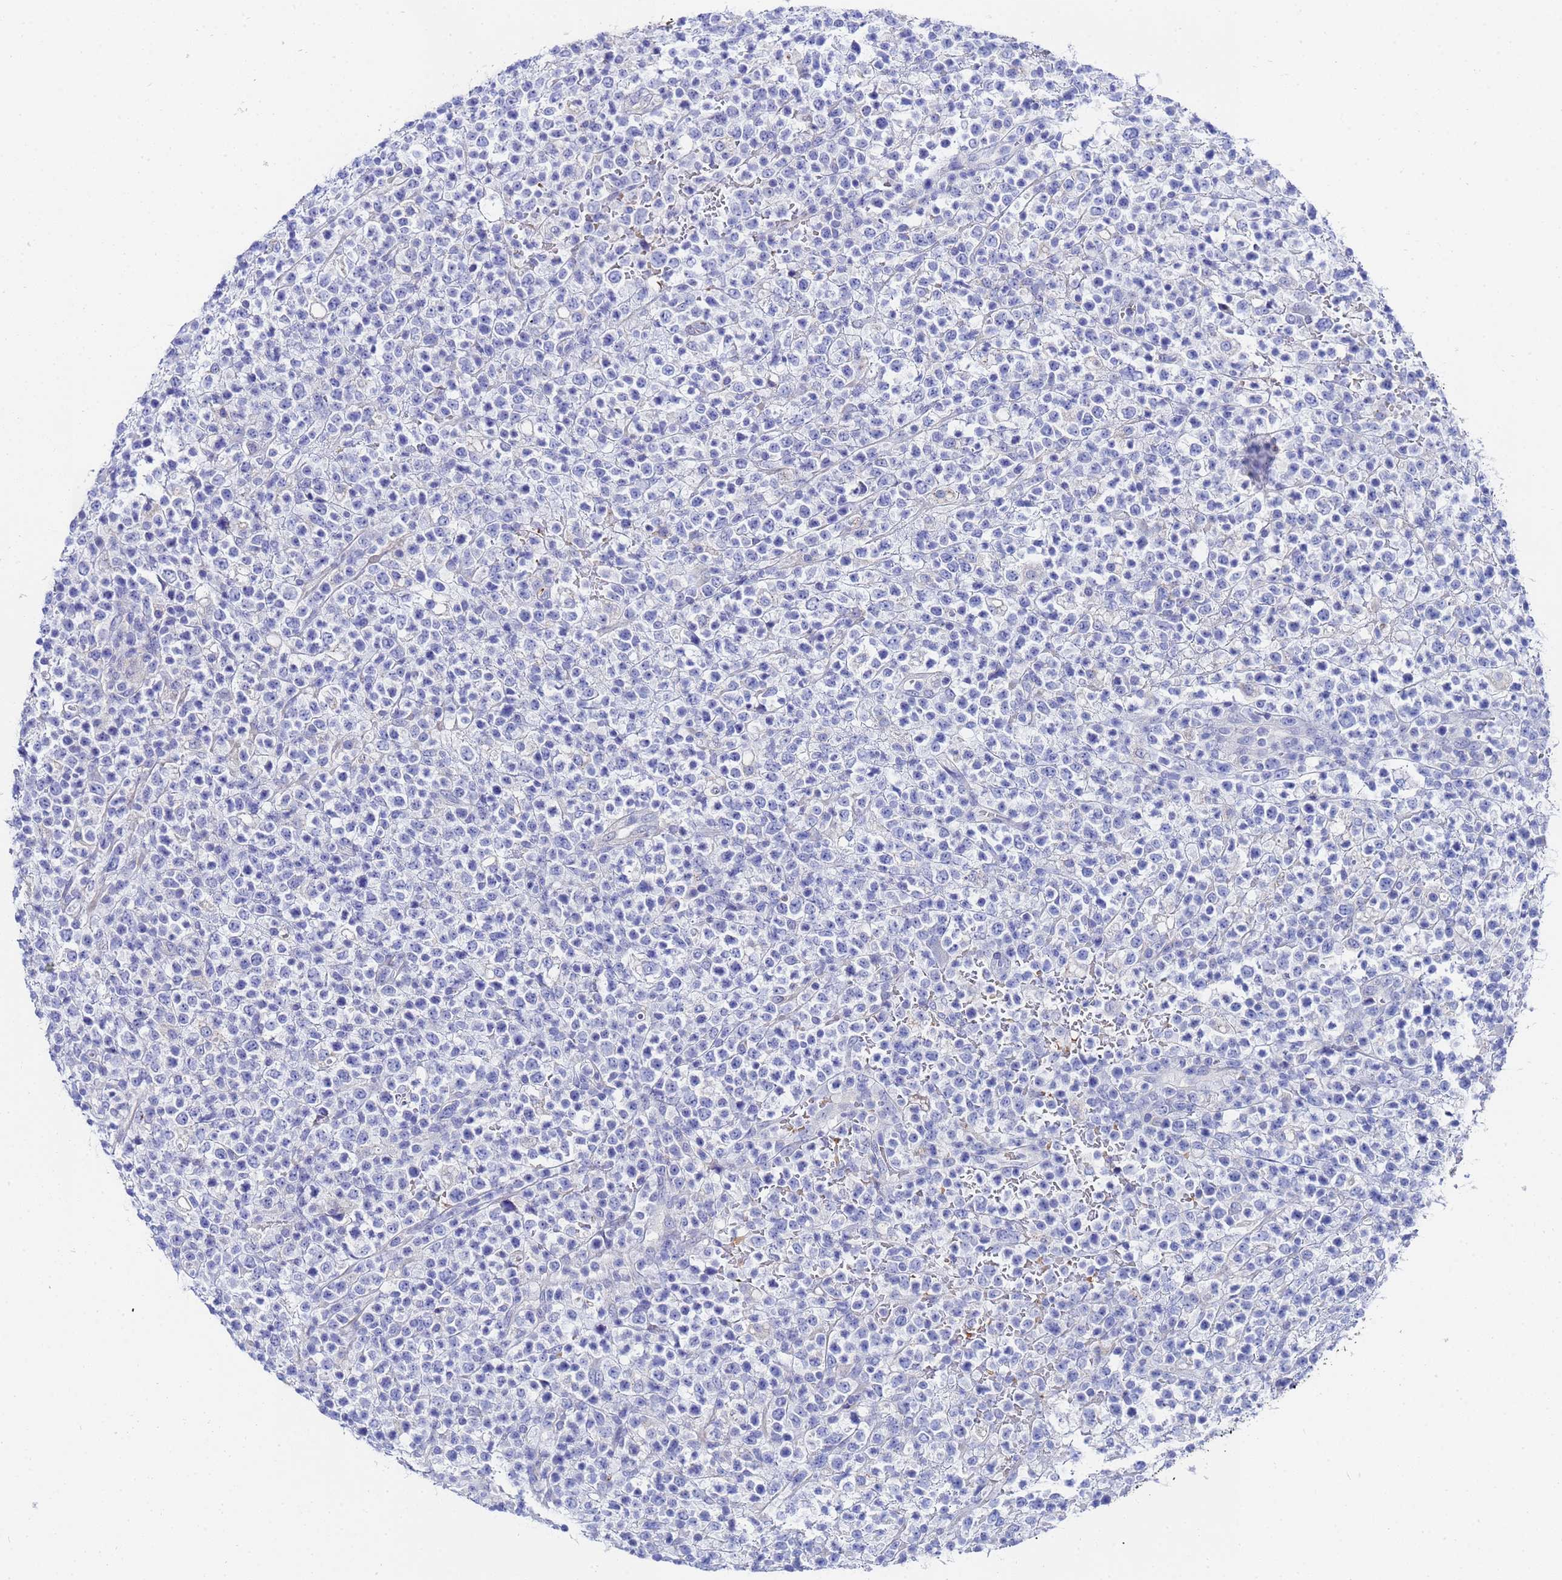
{"staining": {"intensity": "negative", "quantity": "none", "location": "none"}, "tissue": "lymphoma", "cell_type": "Tumor cells", "image_type": "cancer", "snomed": [{"axis": "morphology", "description": "Malignant lymphoma, non-Hodgkin's type, High grade"}, {"axis": "topography", "description": "Colon"}], "caption": "High magnification brightfield microscopy of malignant lymphoma, non-Hodgkin's type (high-grade) stained with DAB (3,3'-diaminobenzidine) (brown) and counterstained with hematoxylin (blue): tumor cells show no significant expression. (DAB immunohistochemistry (IHC) with hematoxylin counter stain).", "gene": "ZNF26", "patient": {"sex": "female", "age": 53}}